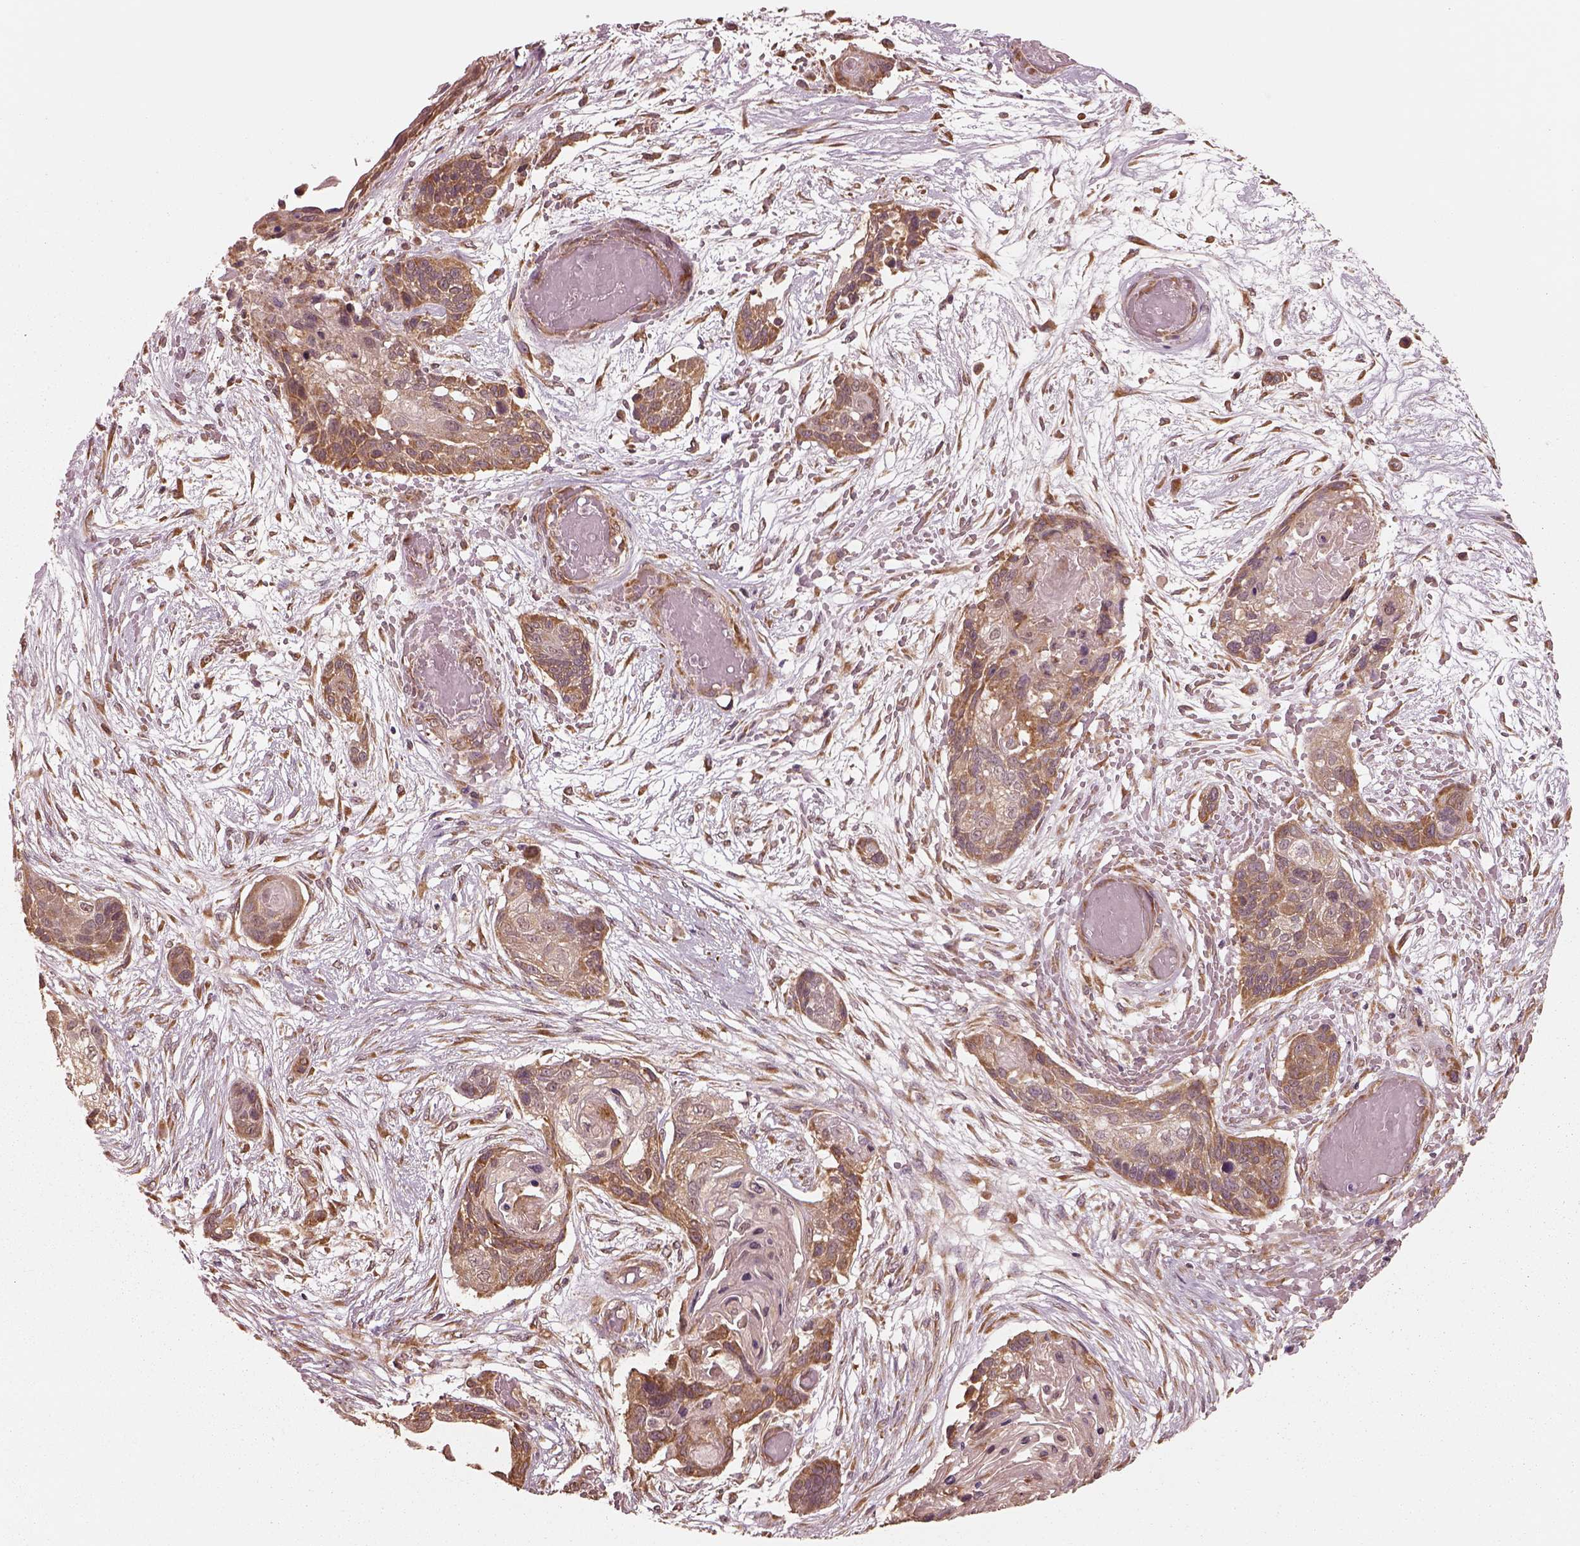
{"staining": {"intensity": "moderate", "quantity": ">75%", "location": "cytoplasmic/membranous"}, "tissue": "lung cancer", "cell_type": "Tumor cells", "image_type": "cancer", "snomed": [{"axis": "morphology", "description": "Squamous cell carcinoma, NOS"}, {"axis": "topography", "description": "Lung"}], "caption": "DAB (3,3'-diaminobenzidine) immunohistochemical staining of lung cancer shows moderate cytoplasmic/membranous protein staining in approximately >75% of tumor cells.", "gene": "RPS5", "patient": {"sex": "male", "age": 69}}